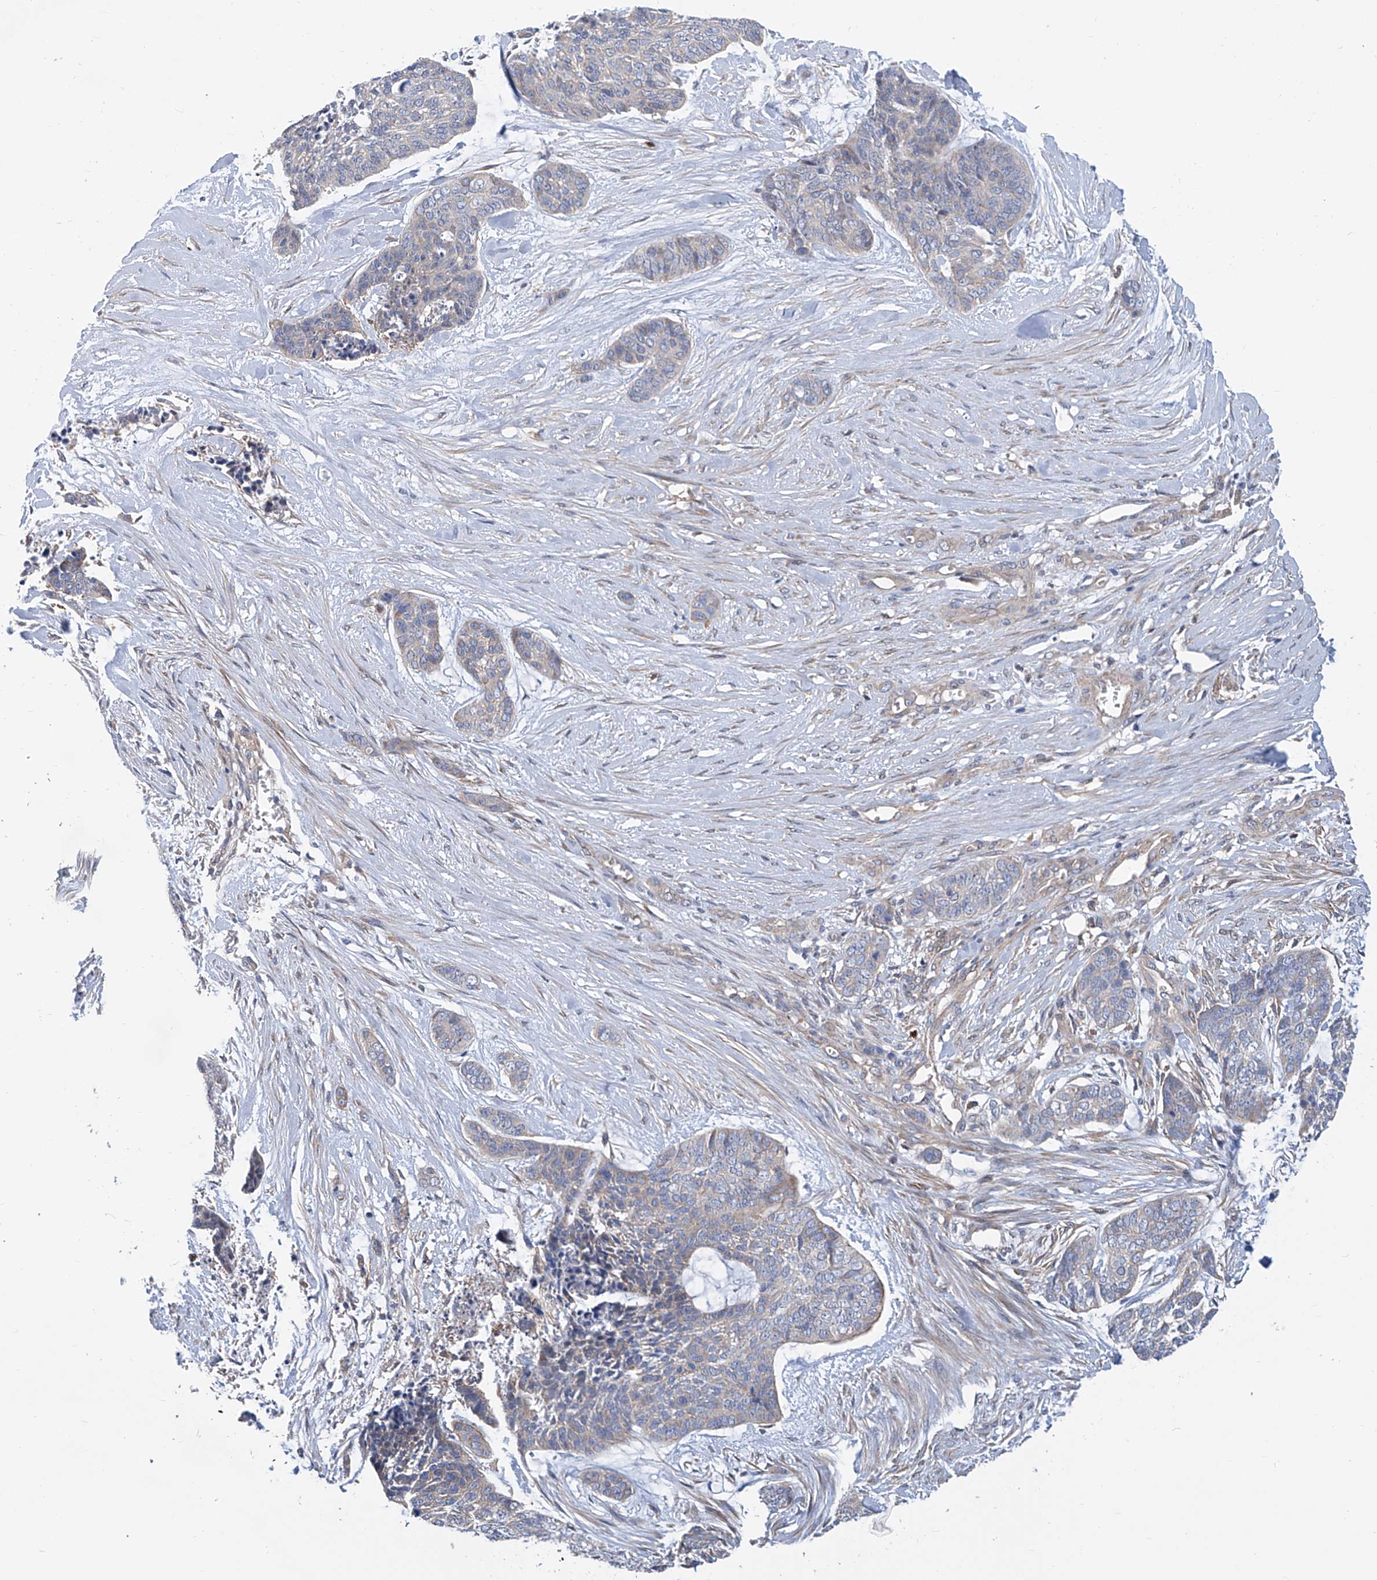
{"staining": {"intensity": "negative", "quantity": "none", "location": "none"}, "tissue": "skin cancer", "cell_type": "Tumor cells", "image_type": "cancer", "snomed": [{"axis": "morphology", "description": "Basal cell carcinoma"}, {"axis": "topography", "description": "Skin"}], "caption": "Tumor cells are negative for brown protein staining in skin basal cell carcinoma.", "gene": "TNN", "patient": {"sex": "female", "age": 64}}